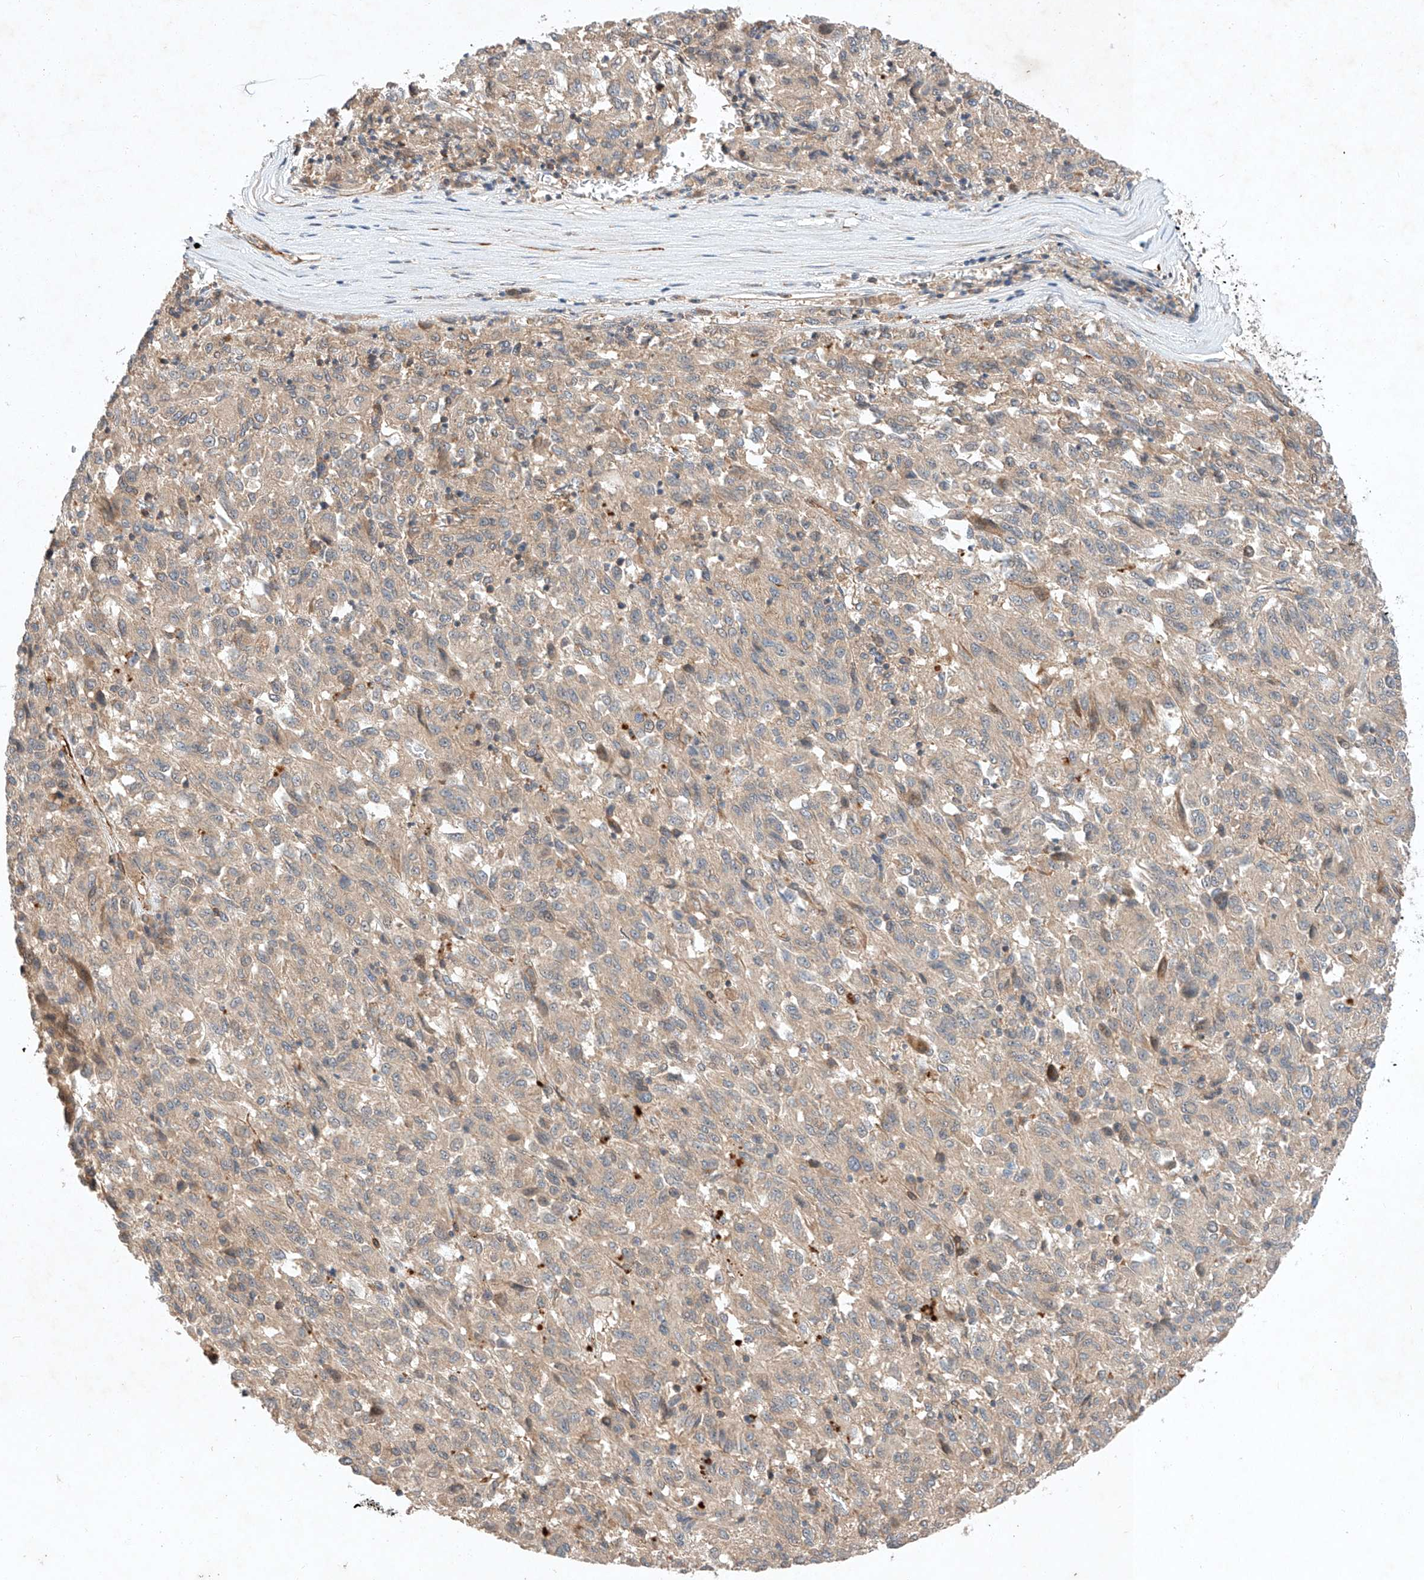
{"staining": {"intensity": "weak", "quantity": "<25%", "location": "cytoplasmic/membranous"}, "tissue": "melanoma", "cell_type": "Tumor cells", "image_type": "cancer", "snomed": [{"axis": "morphology", "description": "Malignant melanoma, Metastatic site"}, {"axis": "topography", "description": "Lung"}], "caption": "IHC photomicrograph of neoplastic tissue: human melanoma stained with DAB (3,3'-diaminobenzidine) reveals no significant protein staining in tumor cells.", "gene": "ARHGAP33", "patient": {"sex": "male", "age": 64}}